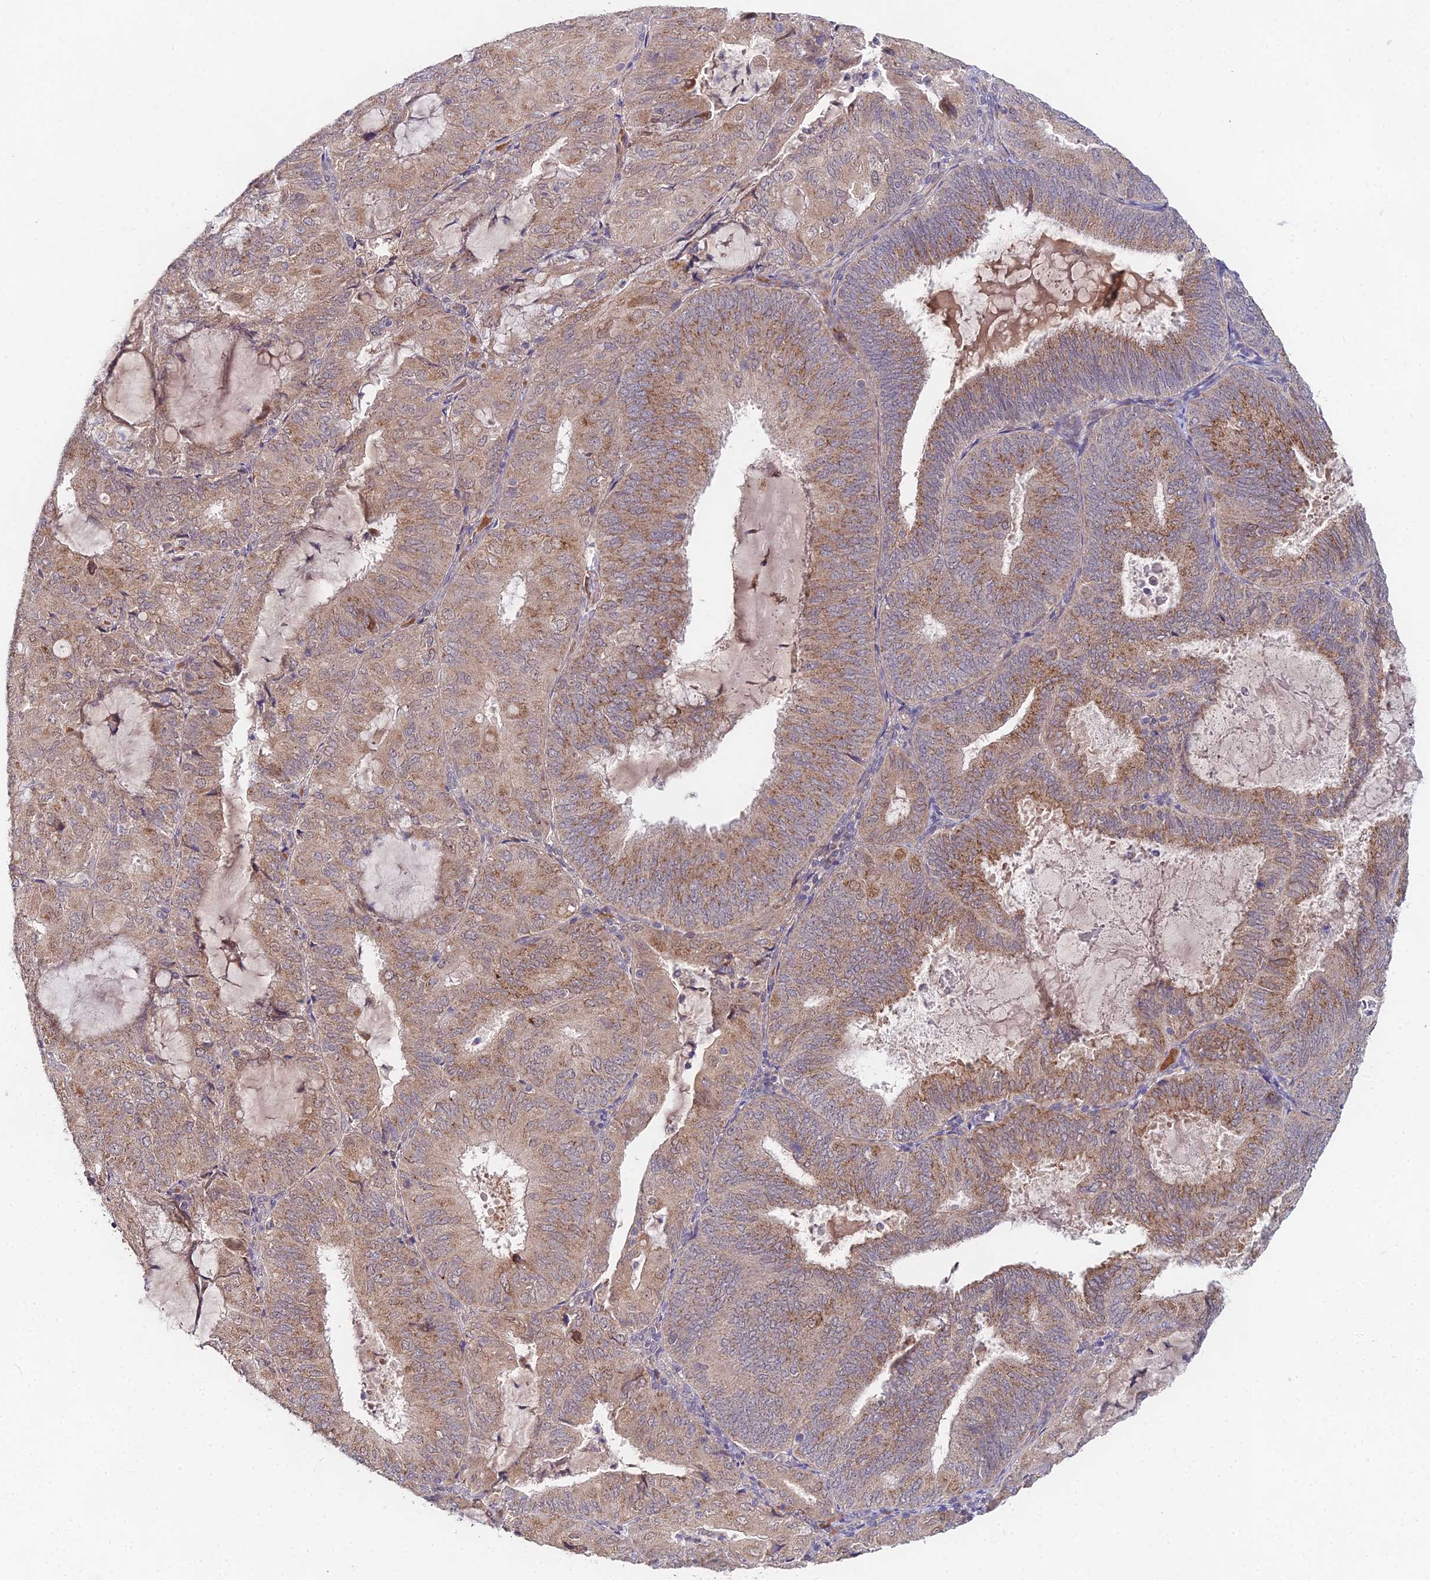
{"staining": {"intensity": "moderate", "quantity": ">75%", "location": "cytoplasmic/membranous"}, "tissue": "endometrial cancer", "cell_type": "Tumor cells", "image_type": "cancer", "snomed": [{"axis": "morphology", "description": "Adenocarcinoma, NOS"}, {"axis": "topography", "description": "Endometrium"}], "caption": "About >75% of tumor cells in adenocarcinoma (endometrial) show moderate cytoplasmic/membranous protein expression as visualized by brown immunohistochemical staining.", "gene": "WDR43", "patient": {"sex": "female", "age": 81}}